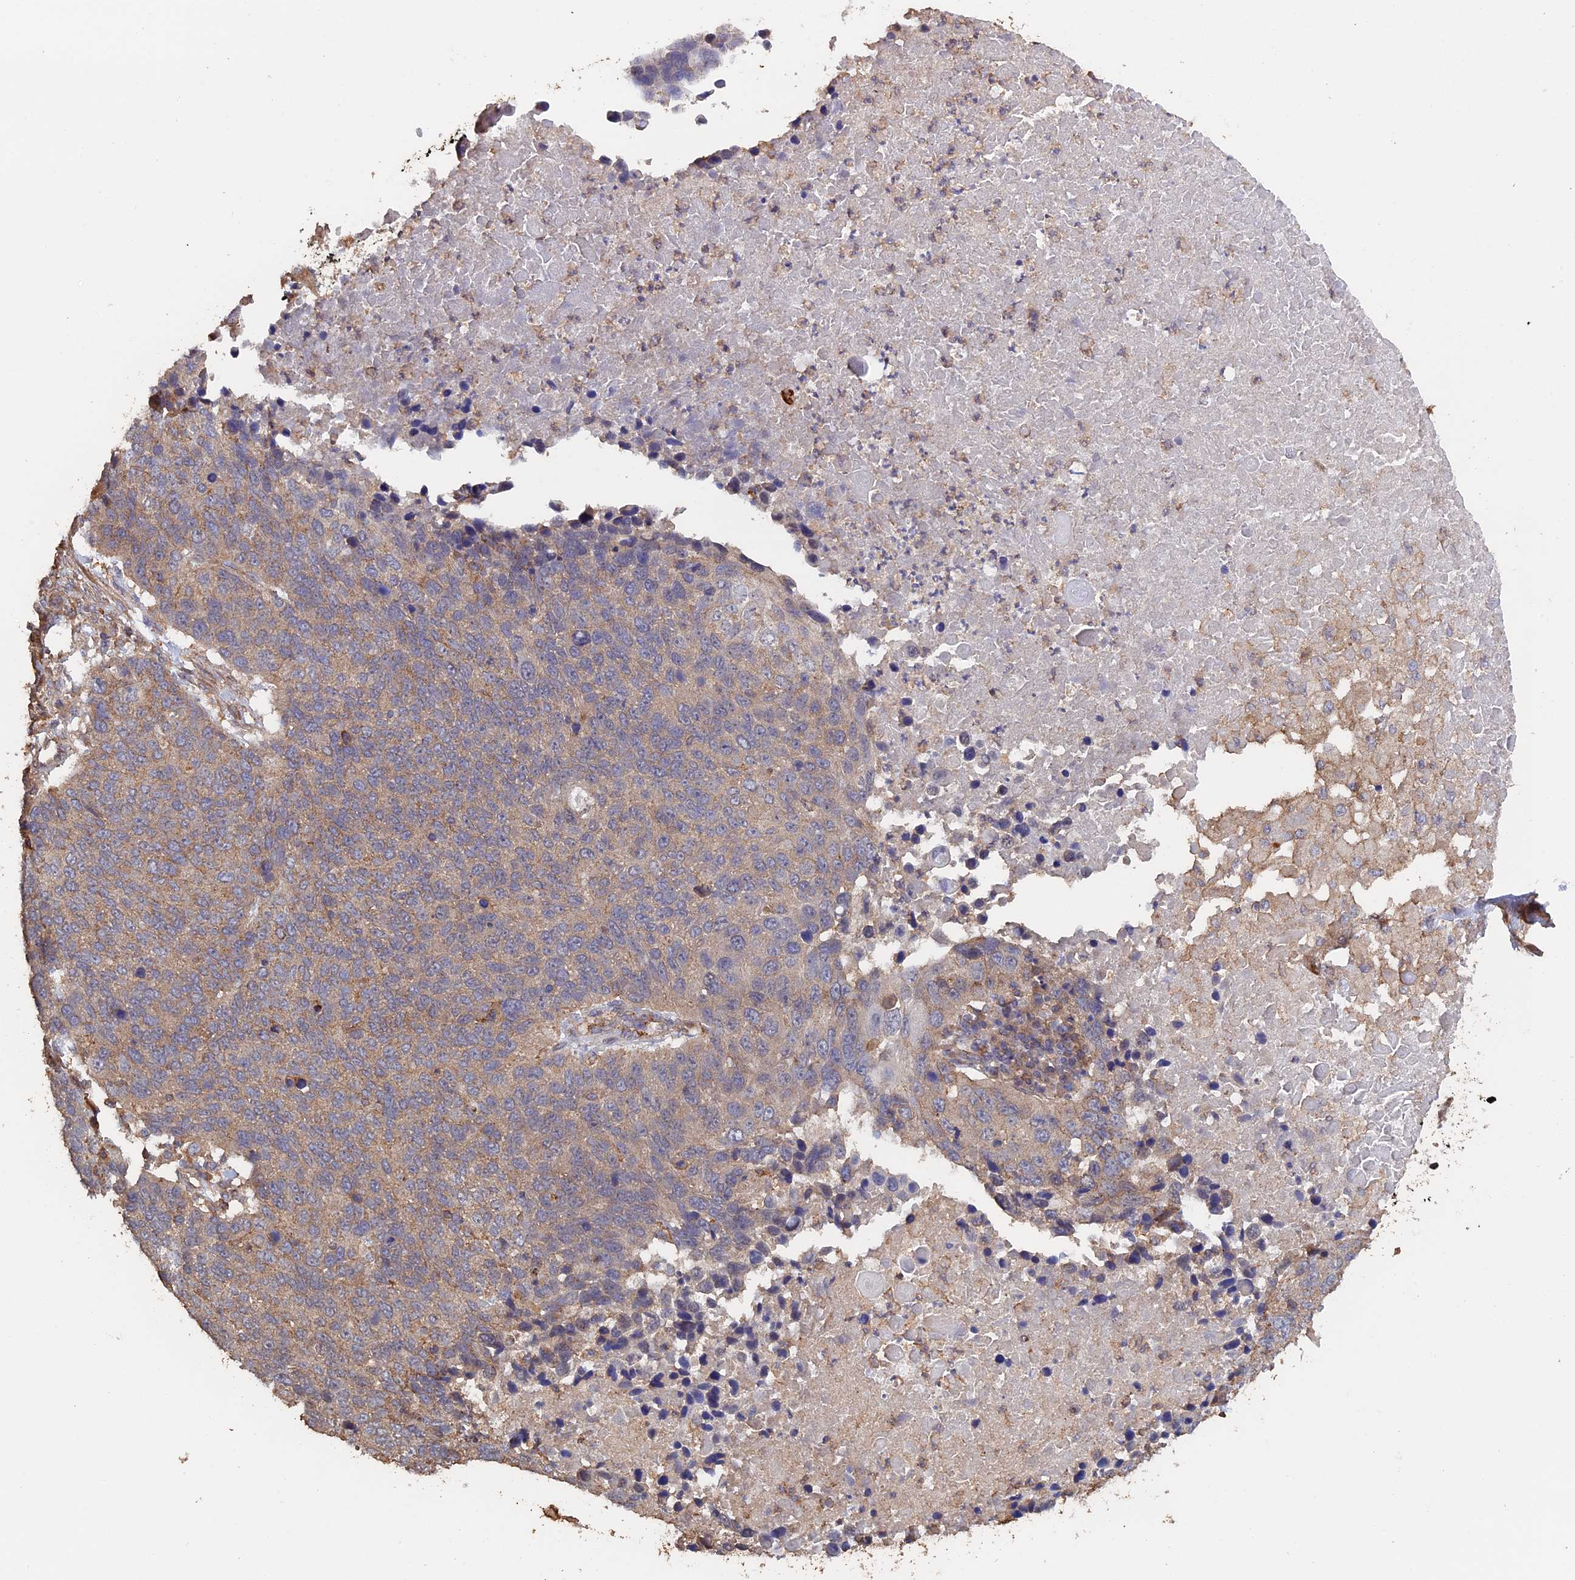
{"staining": {"intensity": "weak", "quantity": "25%-75%", "location": "cytoplasmic/membranous"}, "tissue": "lung cancer", "cell_type": "Tumor cells", "image_type": "cancer", "snomed": [{"axis": "morphology", "description": "Normal tissue, NOS"}, {"axis": "morphology", "description": "Squamous cell carcinoma, NOS"}, {"axis": "topography", "description": "Lymph node"}, {"axis": "topography", "description": "Lung"}], "caption": "Protein expression analysis of squamous cell carcinoma (lung) exhibits weak cytoplasmic/membranous expression in about 25%-75% of tumor cells. (DAB IHC, brown staining for protein, blue staining for nuclei).", "gene": "PIGQ", "patient": {"sex": "male", "age": 66}}